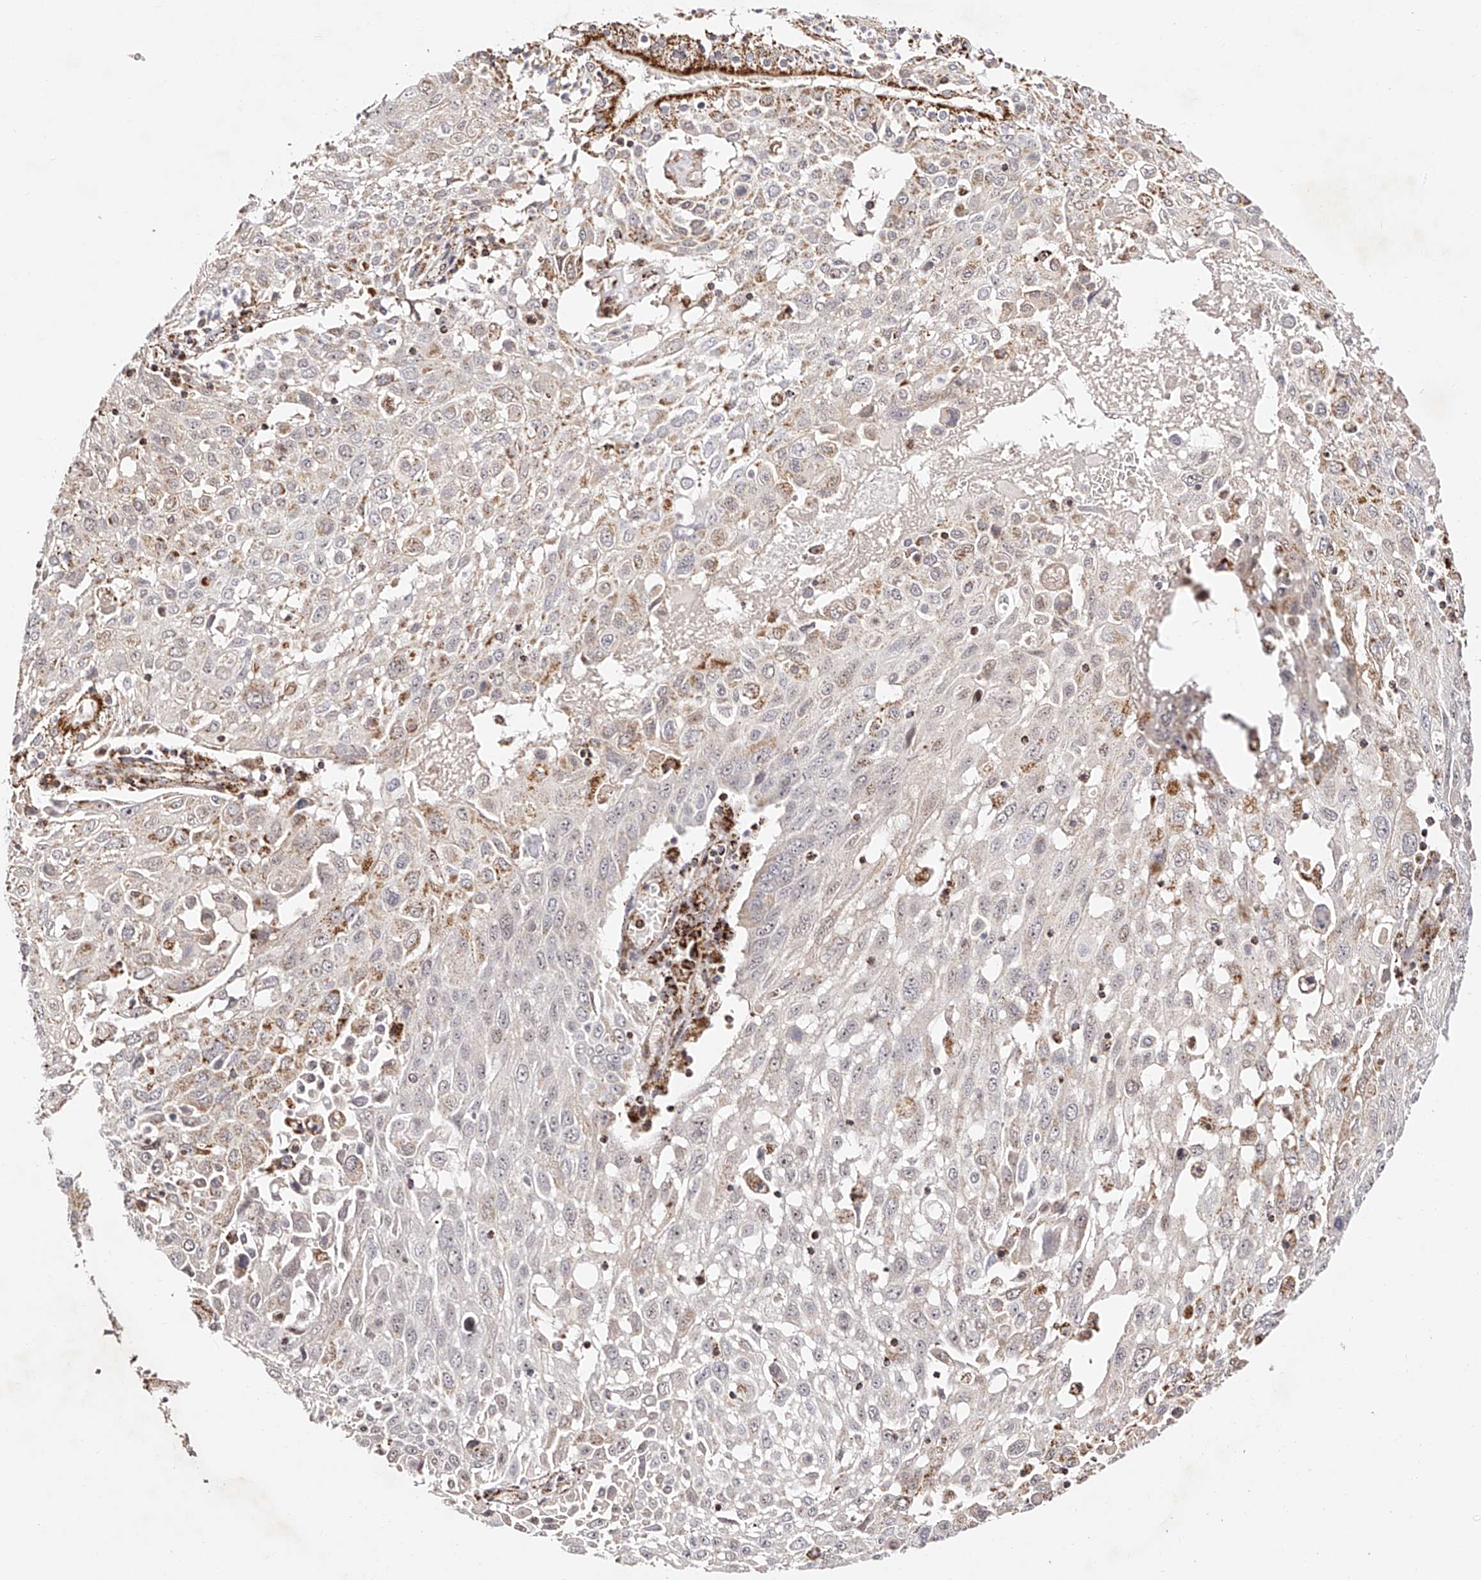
{"staining": {"intensity": "moderate", "quantity": "<25%", "location": "cytoplasmic/membranous"}, "tissue": "lung cancer", "cell_type": "Tumor cells", "image_type": "cancer", "snomed": [{"axis": "morphology", "description": "Squamous cell carcinoma, NOS"}, {"axis": "topography", "description": "Lung"}], "caption": "The immunohistochemical stain shows moderate cytoplasmic/membranous positivity in tumor cells of squamous cell carcinoma (lung) tissue.", "gene": "NDUFV3", "patient": {"sex": "male", "age": 65}}